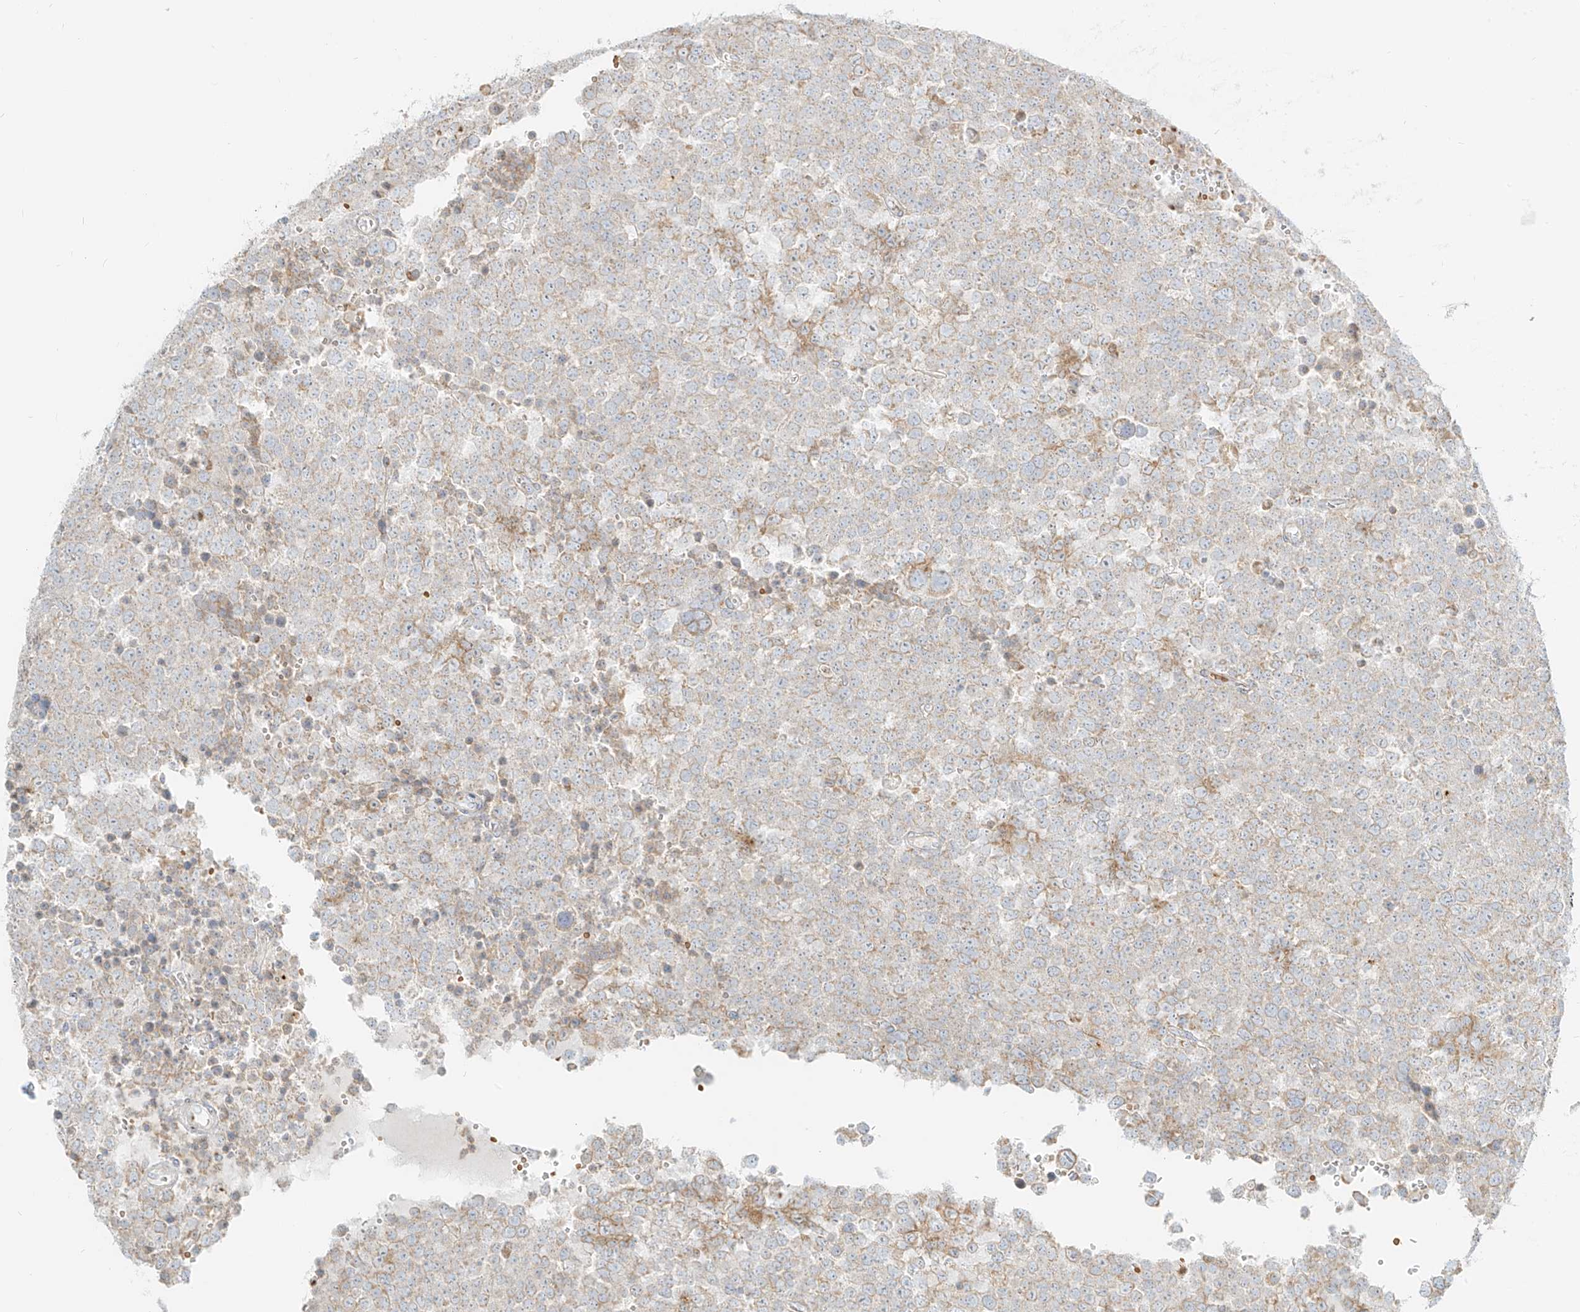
{"staining": {"intensity": "weak", "quantity": ">75%", "location": "cytoplasmic/membranous"}, "tissue": "testis cancer", "cell_type": "Tumor cells", "image_type": "cancer", "snomed": [{"axis": "morphology", "description": "Seminoma, NOS"}, {"axis": "topography", "description": "Testis"}], "caption": "A low amount of weak cytoplasmic/membranous staining is appreciated in about >75% of tumor cells in testis seminoma tissue.", "gene": "TMEM87B", "patient": {"sex": "male", "age": 71}}